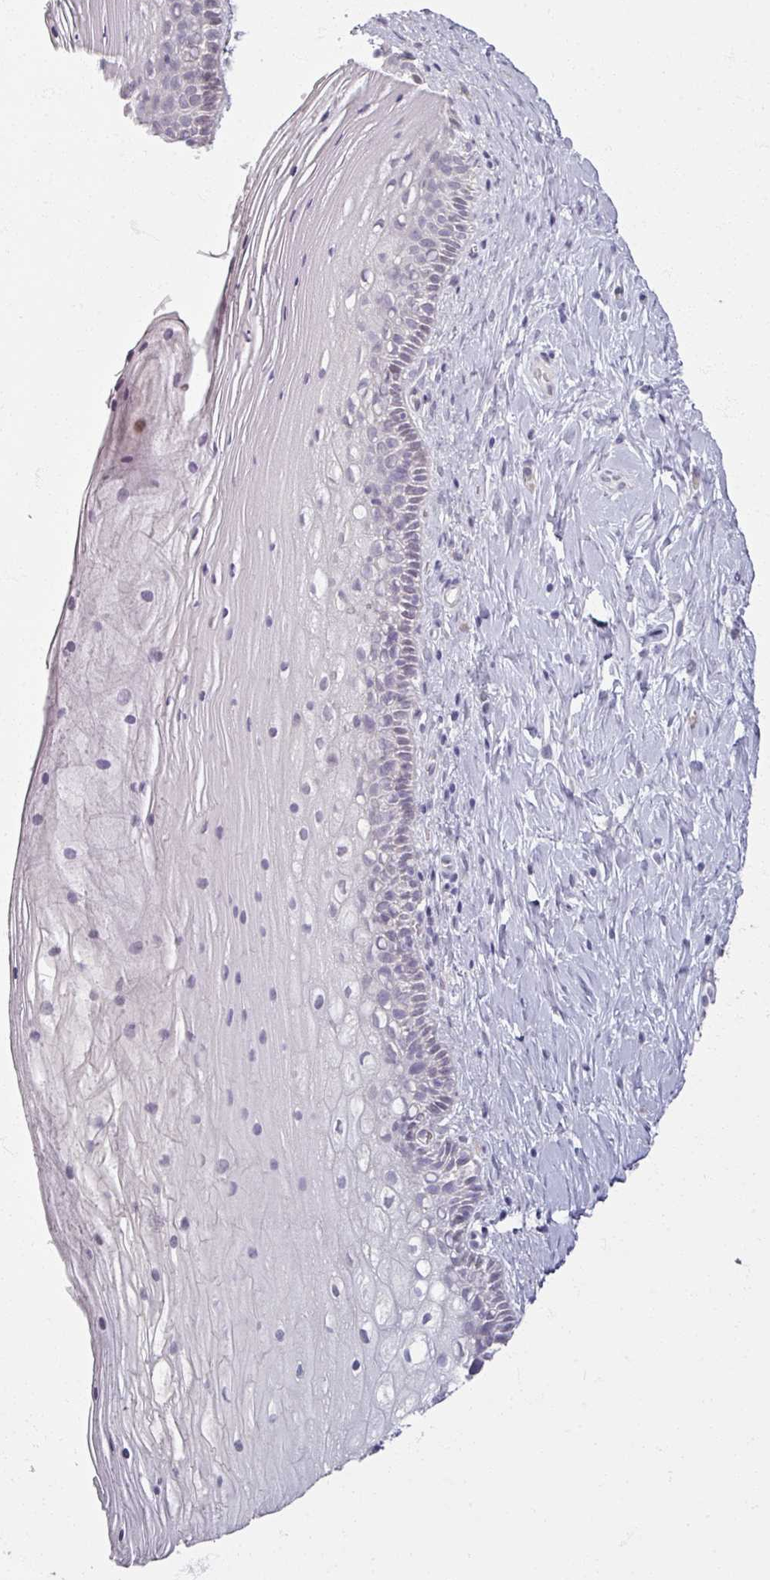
{"staining": {"intensity": "negative", "quantity": "none", "location": "none"}, "tissue": "cervix", "cell_type": "Glandular cells", "image_type": "normal", "snomed": [{"axis": "morphology", "description": "Normal tissue, NOS"}, {"axis": "topography", "description": "Cervix"}], "caption": "DAB immunohistochemical staining of unremarkable cervix shows no significant positivity in glandular cells.", "gene": "SOX11", "patient": {"sex": "female", "age": 36}}